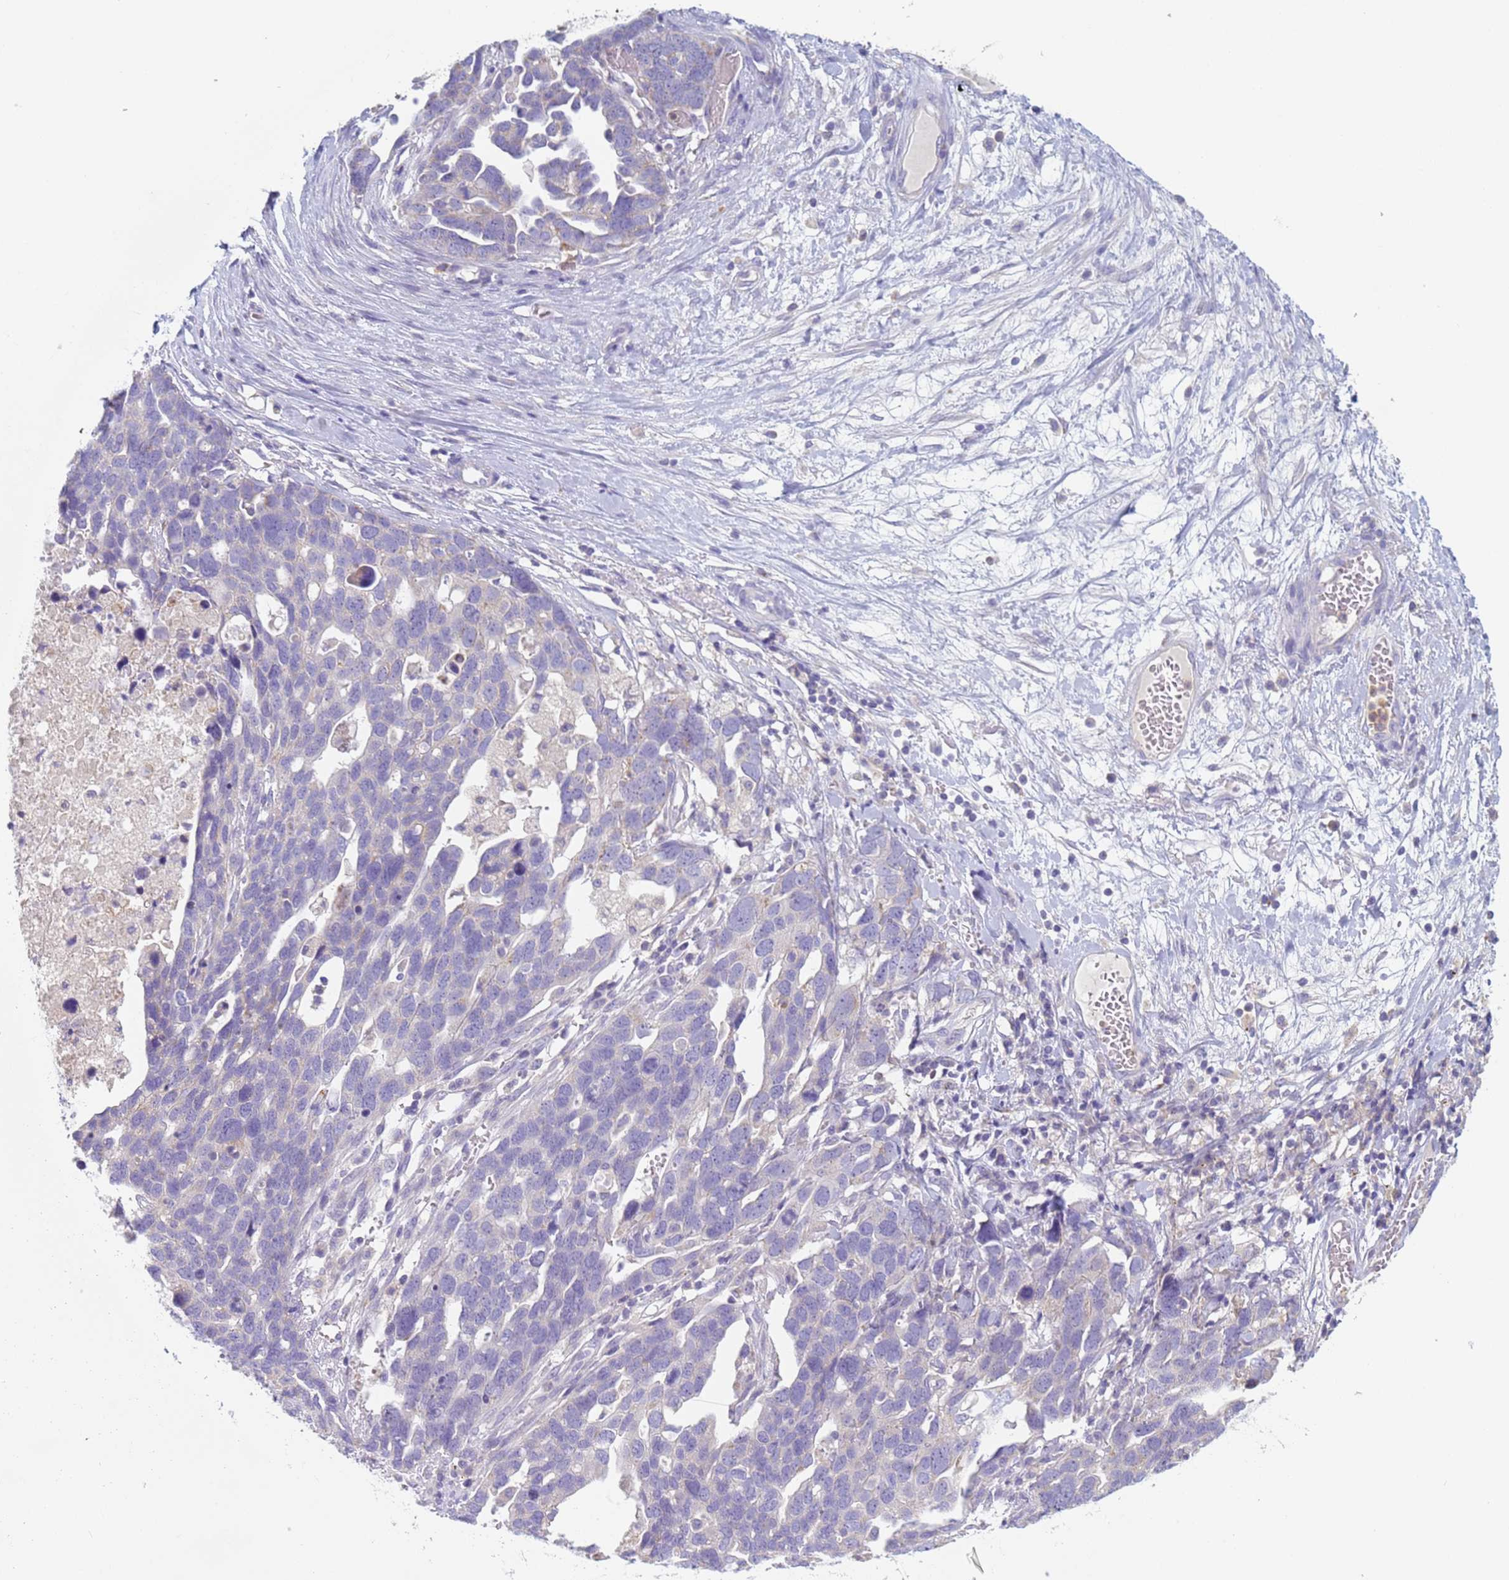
{"staining": {"intensity": "negative", "quantity": "none", "location": "none"}, "tissue": "ovarian cancer", "cell_type": "Tumor cells", "image_type": "cancer", "snomed": [{"axis": "morphology", "description": "Cystadenocarcinoma, serous, NOS"}, {"axis": "topography", "description": "Ovary"}], "caption": "A high-resolution image shows immunohistochemistry staining of ovarian cancer (serous cystadenocarcinoma), which displays no significant staining in tumor cells.", "gene": "CR1", "patient": {"sex": "female", "age": 54}}